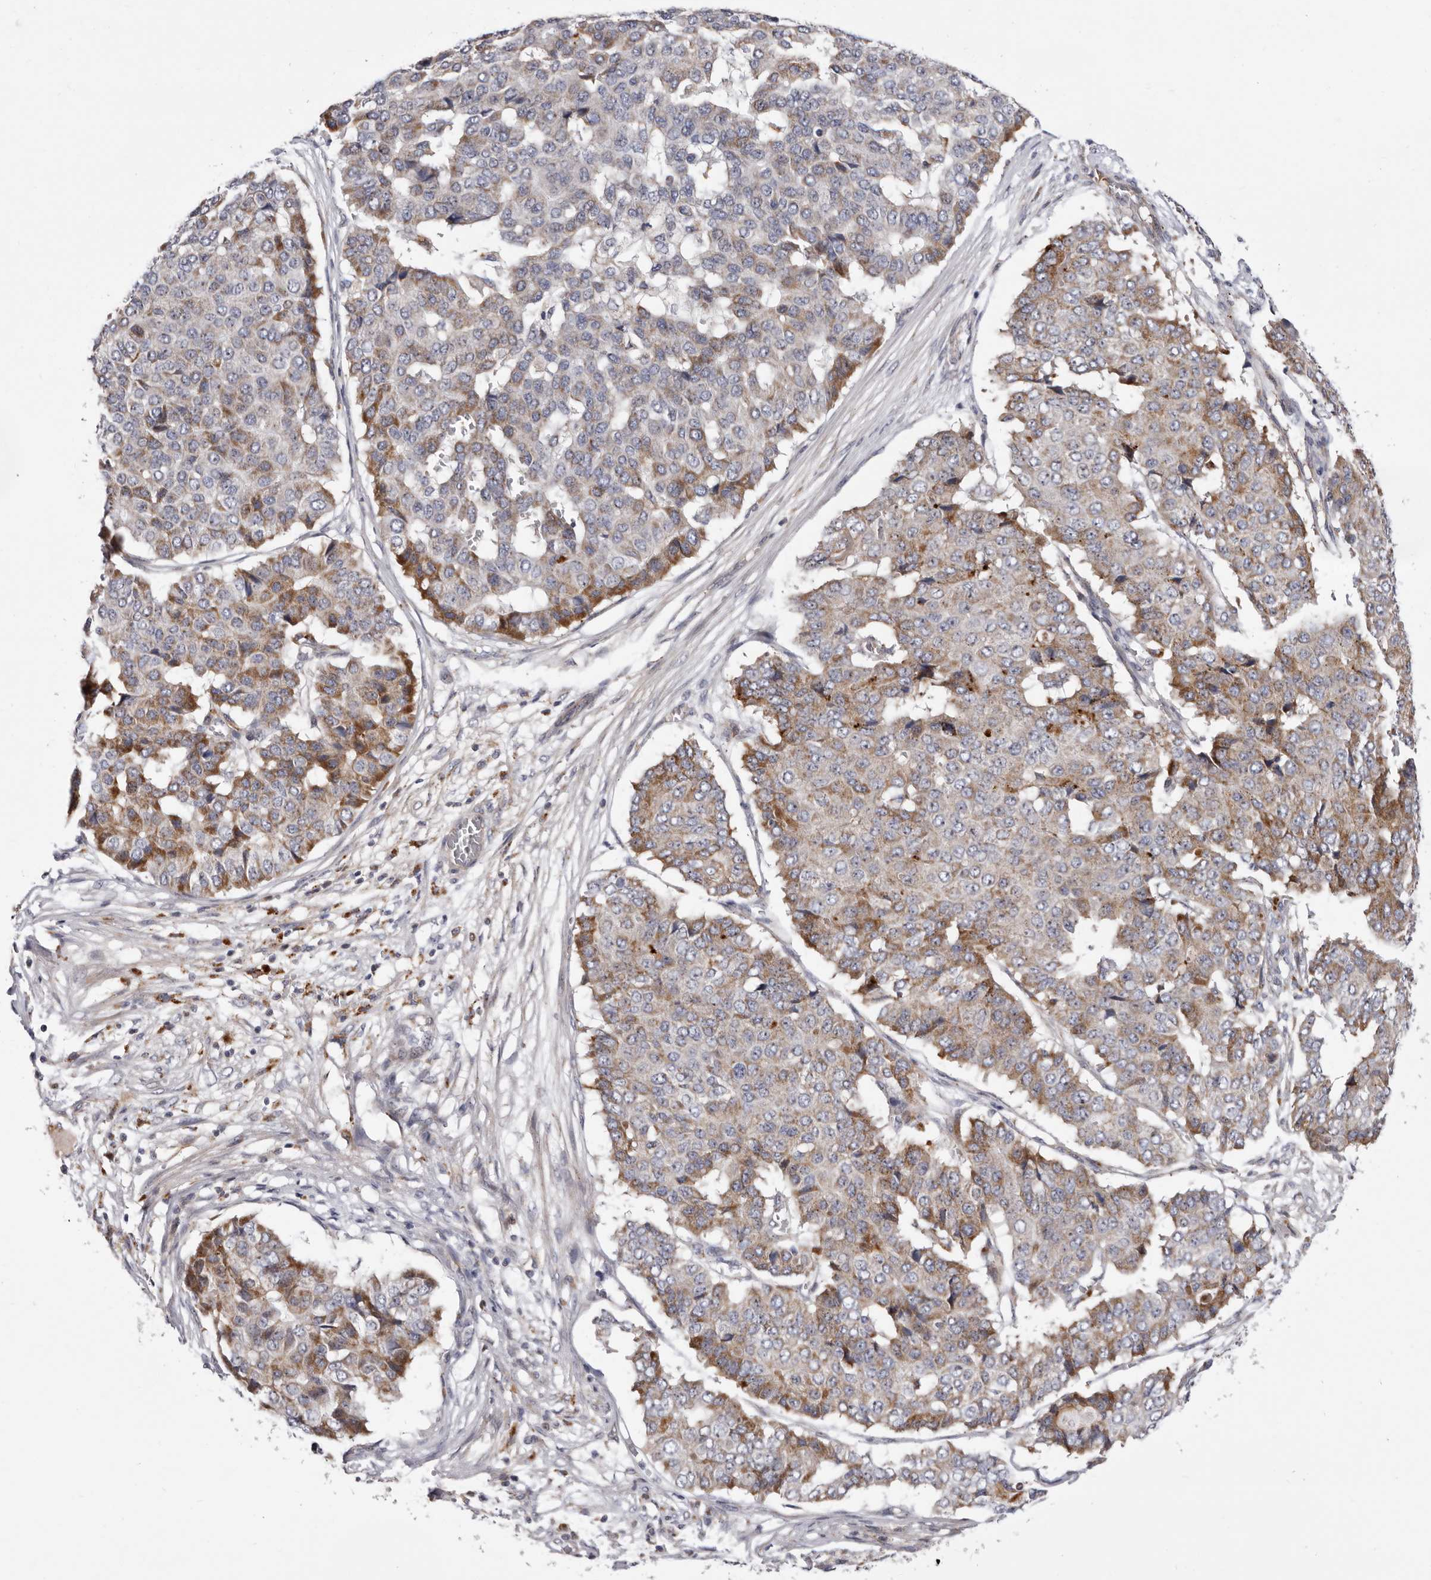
{"staining": {"intensity": "moderate", "quantity": "25%-75%", "location": "cytoplasmic/membranous"}, "tissue": "pancreatic cancer", "cell_type": "Tumor cells", "image_type": "cancer", "snomed": [{"axis": "morphology", "description": "Adenocarcinoma, NOS"}, {"axis": "topography", "description": "Pancreas"}], "caption": "Immunohistochemical staining of human adenocarcinoma (pancreatic) exhibits moderate cytoplasmic/membranous protein expression in about 25%-75% of tumor cells.", "gene": "NUBPL", "patient": {"sex": "male", "age": 50}}